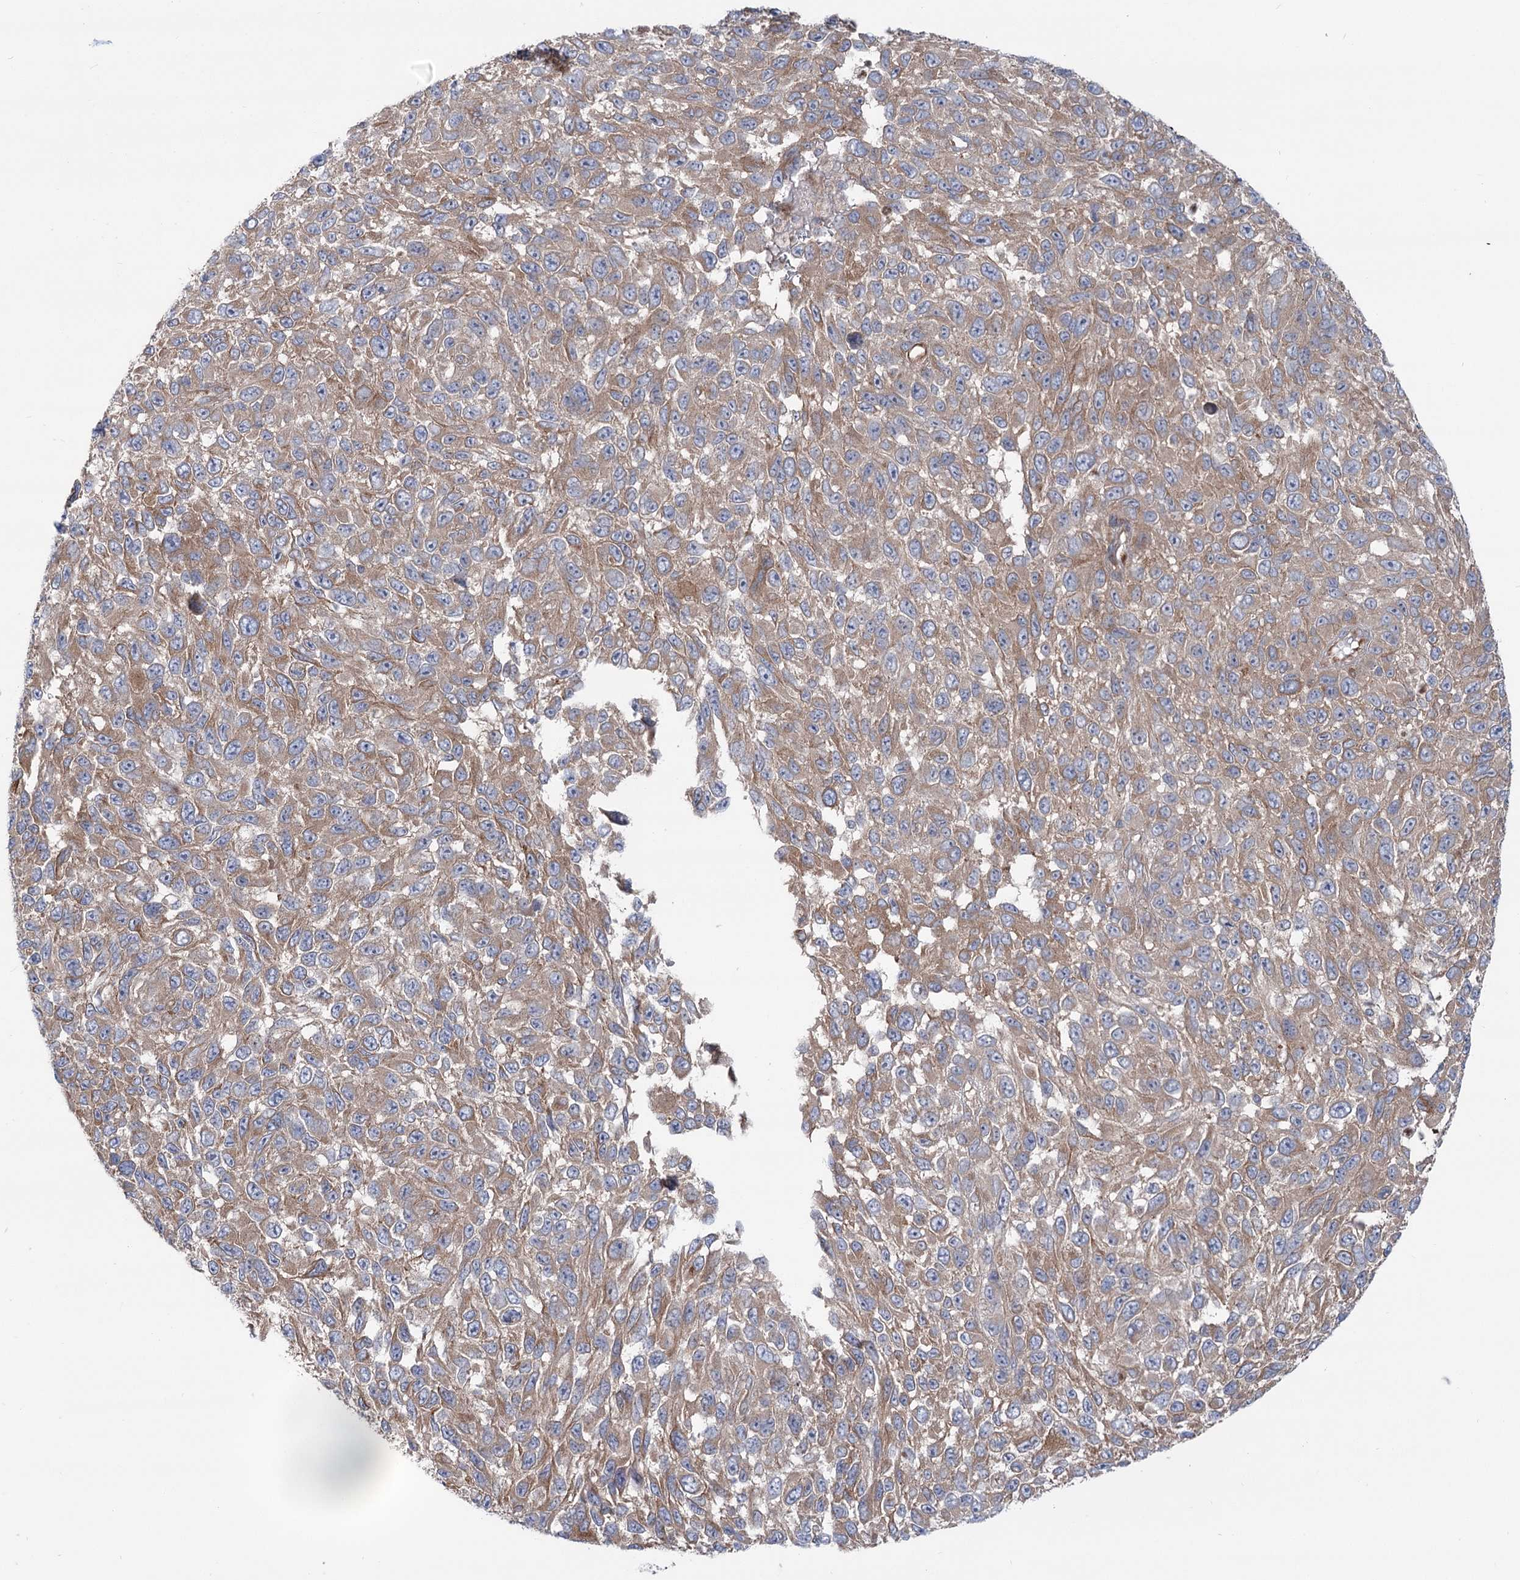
{"staining": {"intensity": "moderate", "quantity": "25%-75%", "location": "cytoplasmic/membranous"}, "tissue": "melanoma", "cell_type": "Tumor cells", "image_type": "cancer", "snomed": [{"axis": "morphology", "description": "Malignant melanoma, NOS"}, {"axis": "topography", "description": "Skin"}], "caption": "About 25%-75% of tumor cells in human melanoma show moderate cytoplasmic/membranous protein positivity as visualized by brown immunohistochemical staining.", "gene": "SCN11A", "patient": {"sex": "female", "age": 96}}